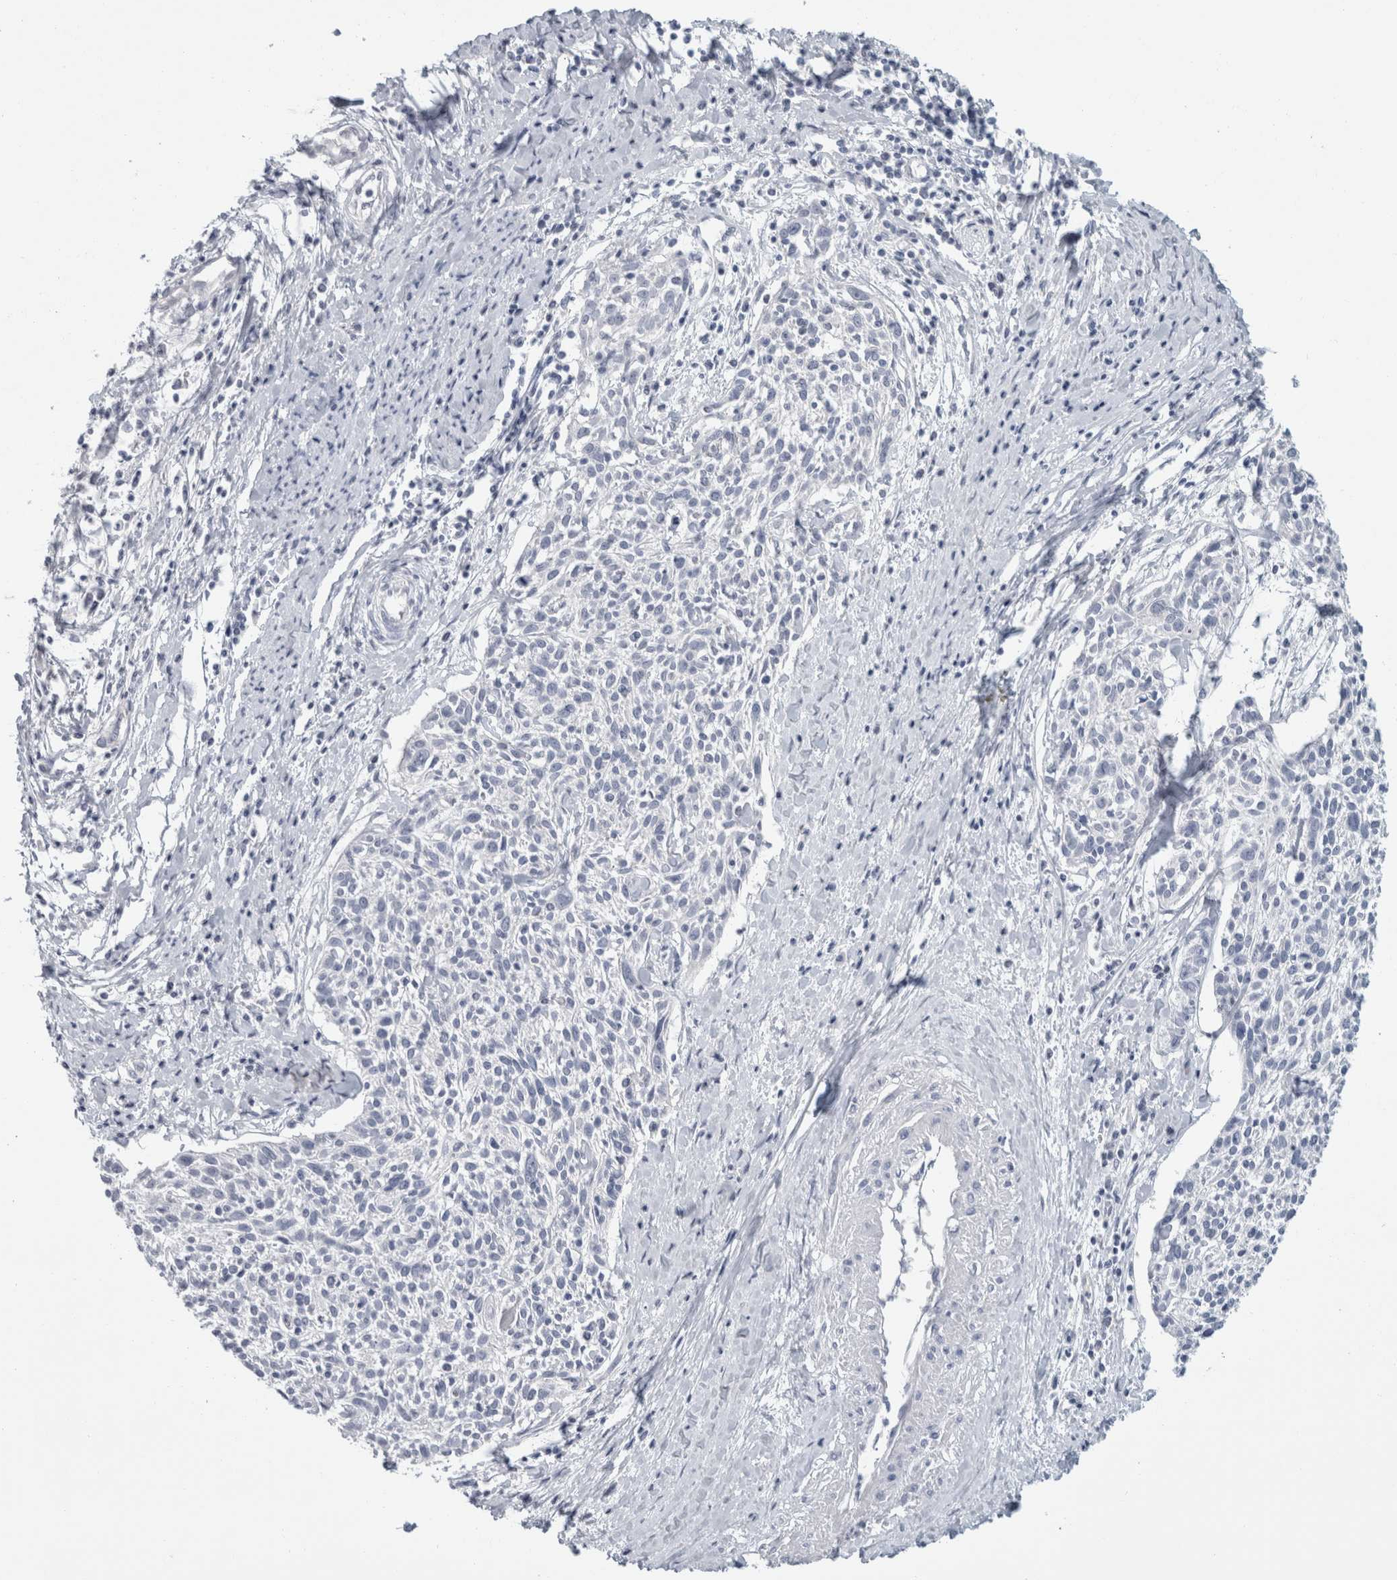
{"staining": {"intensity": "negative", "quantity": "none", "location": "none"}, "tissue": "cervical cancer", "cell_type": "Tumor cells", "image_type": "cancer", "snomed": [{"axis": "morphology", "description": "Squamous cell carcinoma, NOS"}, {"axis": "topography", "description": "Cervix"}], "caption": "This is an immunohistochemistry histopathology image of human squamous cell carcinoma (cervical). There is no positivity in tumor cells.", "gene": "CASP6", "patient": {"sex": "female", "age": 51}}